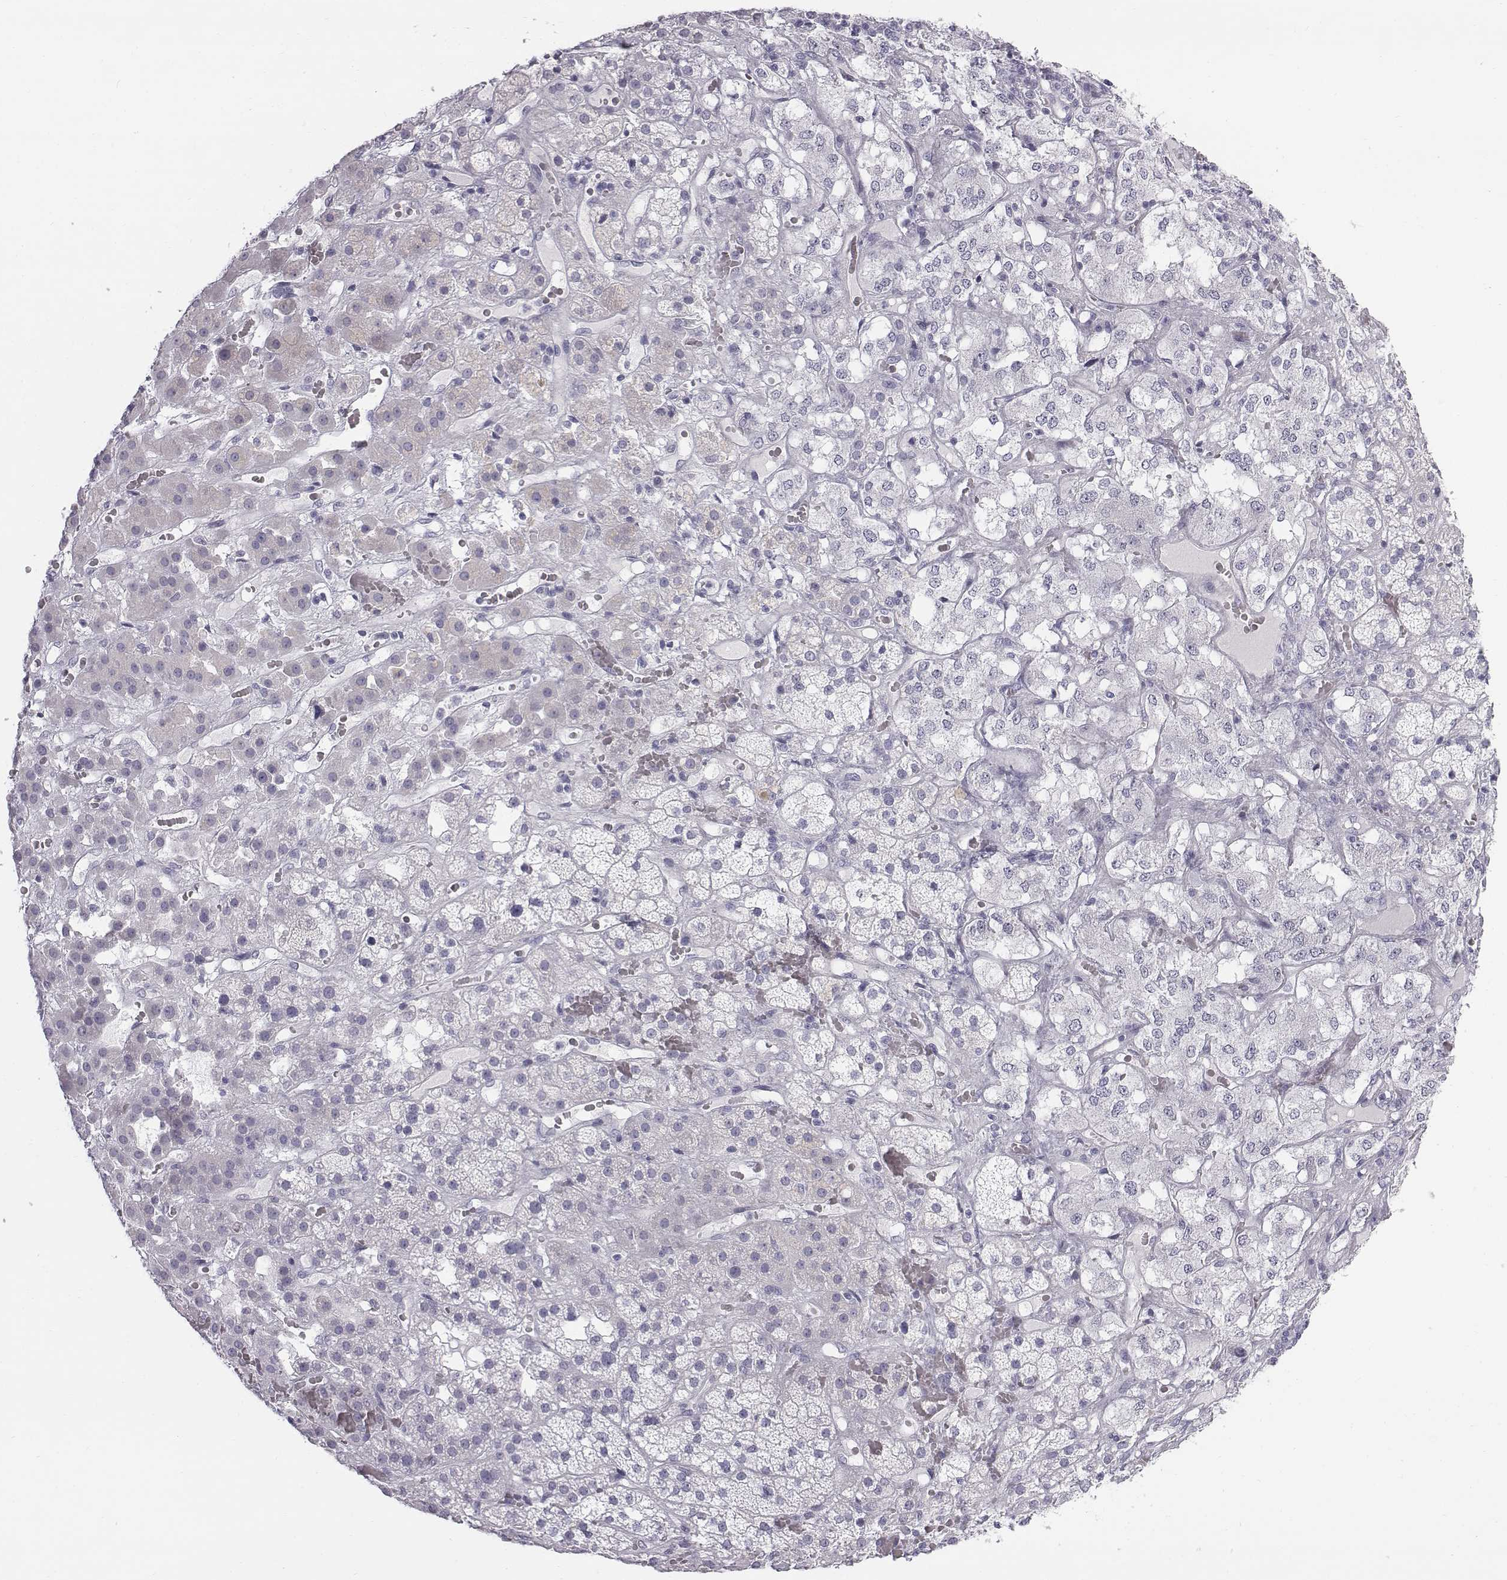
{"staining": {"intensity": "negative", "quantity": "none", "location": "none"}, "tissue": "adrenal gland", "cell_type": "Glandular cells", "image_type": "normal", "snomed": [{"axis": "morphology", "description": "Normal tissue, NOS"}, {"axis": "topography", "description": "Adrenal gland"}], "caption": "High power microscopy image of an immunohistochemistry micrograph of normal adrenal gland, revealing no significant expression in glandular cells. (Stains: DAB (3,3'-diaminobenzidine) immunohistochemistry with hematoxylin counter stain, Microscopy: brightfield microscopy at high magnification).", "gene": "C6orf58", "patient": {"sex": "male", "age": 57}}